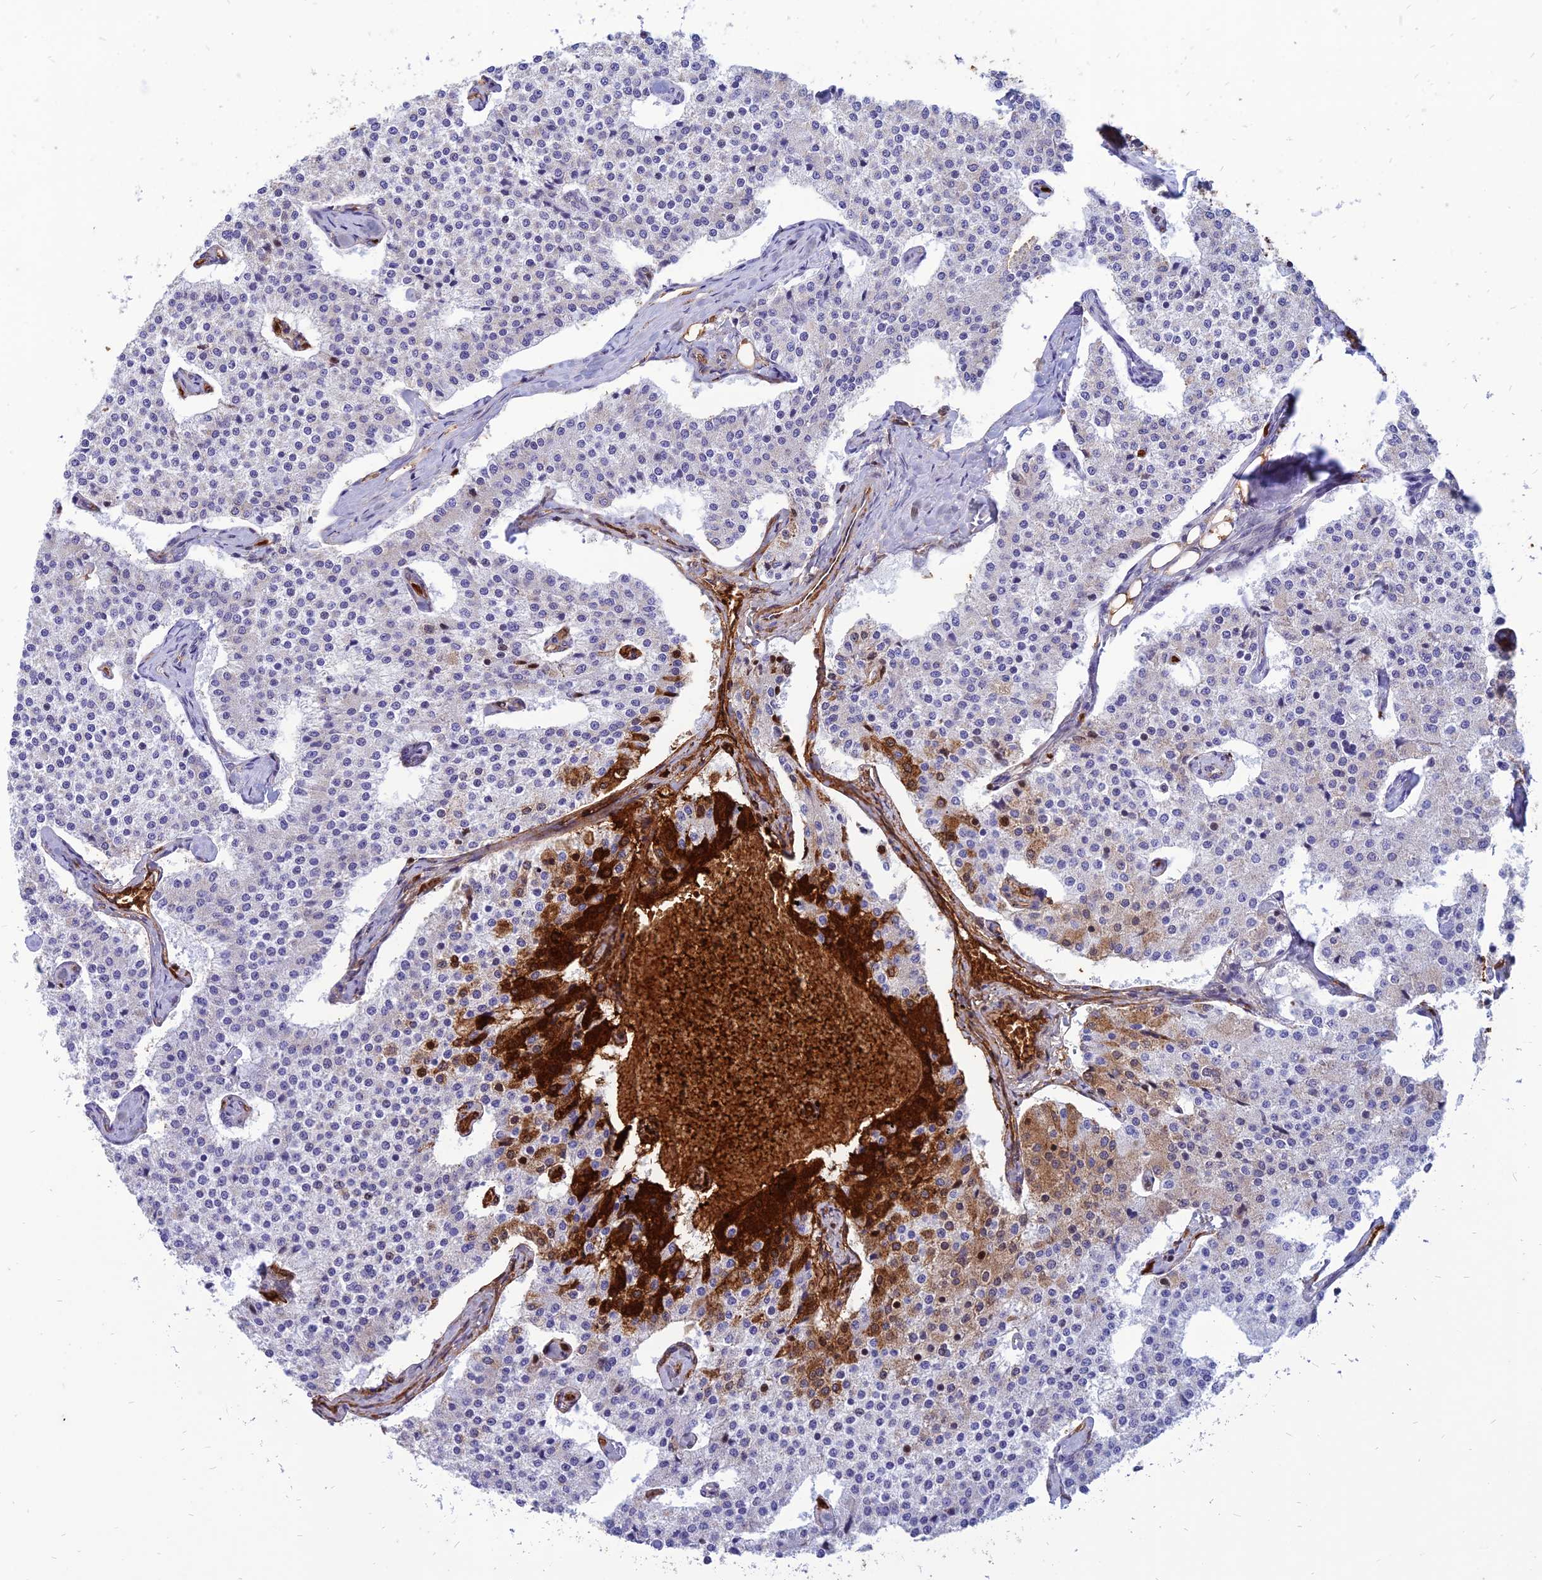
{"staining": {"intensity": "negative", "quantity": "none", "location": "none"}, "tissue": "carcinoid", "cell_type": "Tumor cells", "image_type": "cancer", "snomed": [{"axis": "morphology", "description": "Carcinoid, malignant, NOS"}, {"axis": "topography", "description": "Colon"}], "caption": "Immunohistochemistry (IHC) micrograph of neoplastic tissue: human carcinoid stained with DAB (3,3'-diaminobenzidine) shows no significant protein expression in tumor cells.", "gene": "HHAT", "patient": {"sex": "female", "age": 52}}